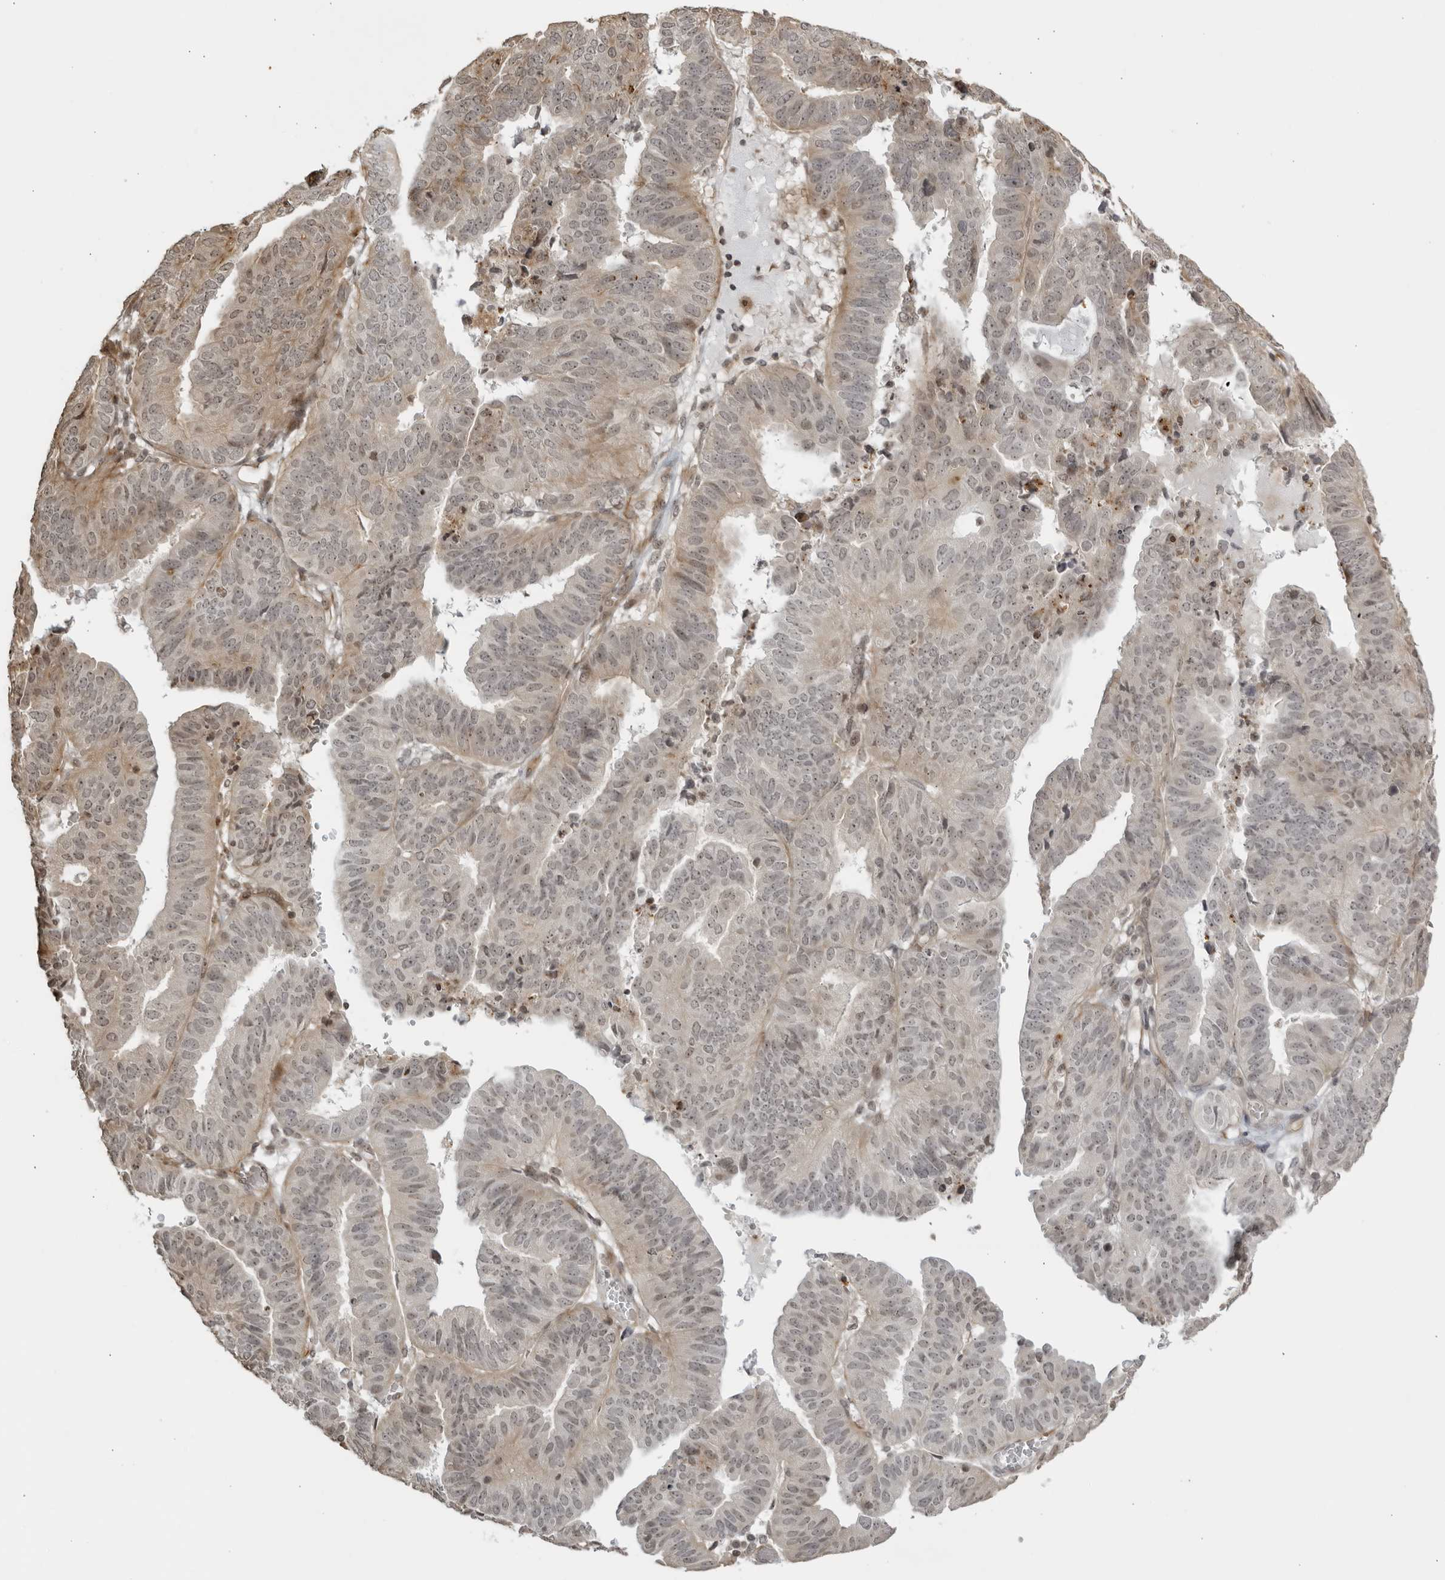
{"staining": {"intensity": "weak", "quantity": "25%-75%", "location": "cytoplasmic/membranous,nuclear"}, "tissue": "endometrial cancer", "cell_type": "Tumor cells", "image_type": "cancer", "snomed": [{"axis": "morphology", "description": "Adenocarcinoma, NOS"}, {"axis": "topography", "description": "Uterus"}], "caption": "About 25%-75% of tumor cells in human adenocarcinoma (endometrial) demonstrate weak cytoplasmic/membranous and nuclear protein staining as visualized by brown immunohistochemical staining.", "gene": "TCF21", "patient": {"sex": "female", "age": 77}}